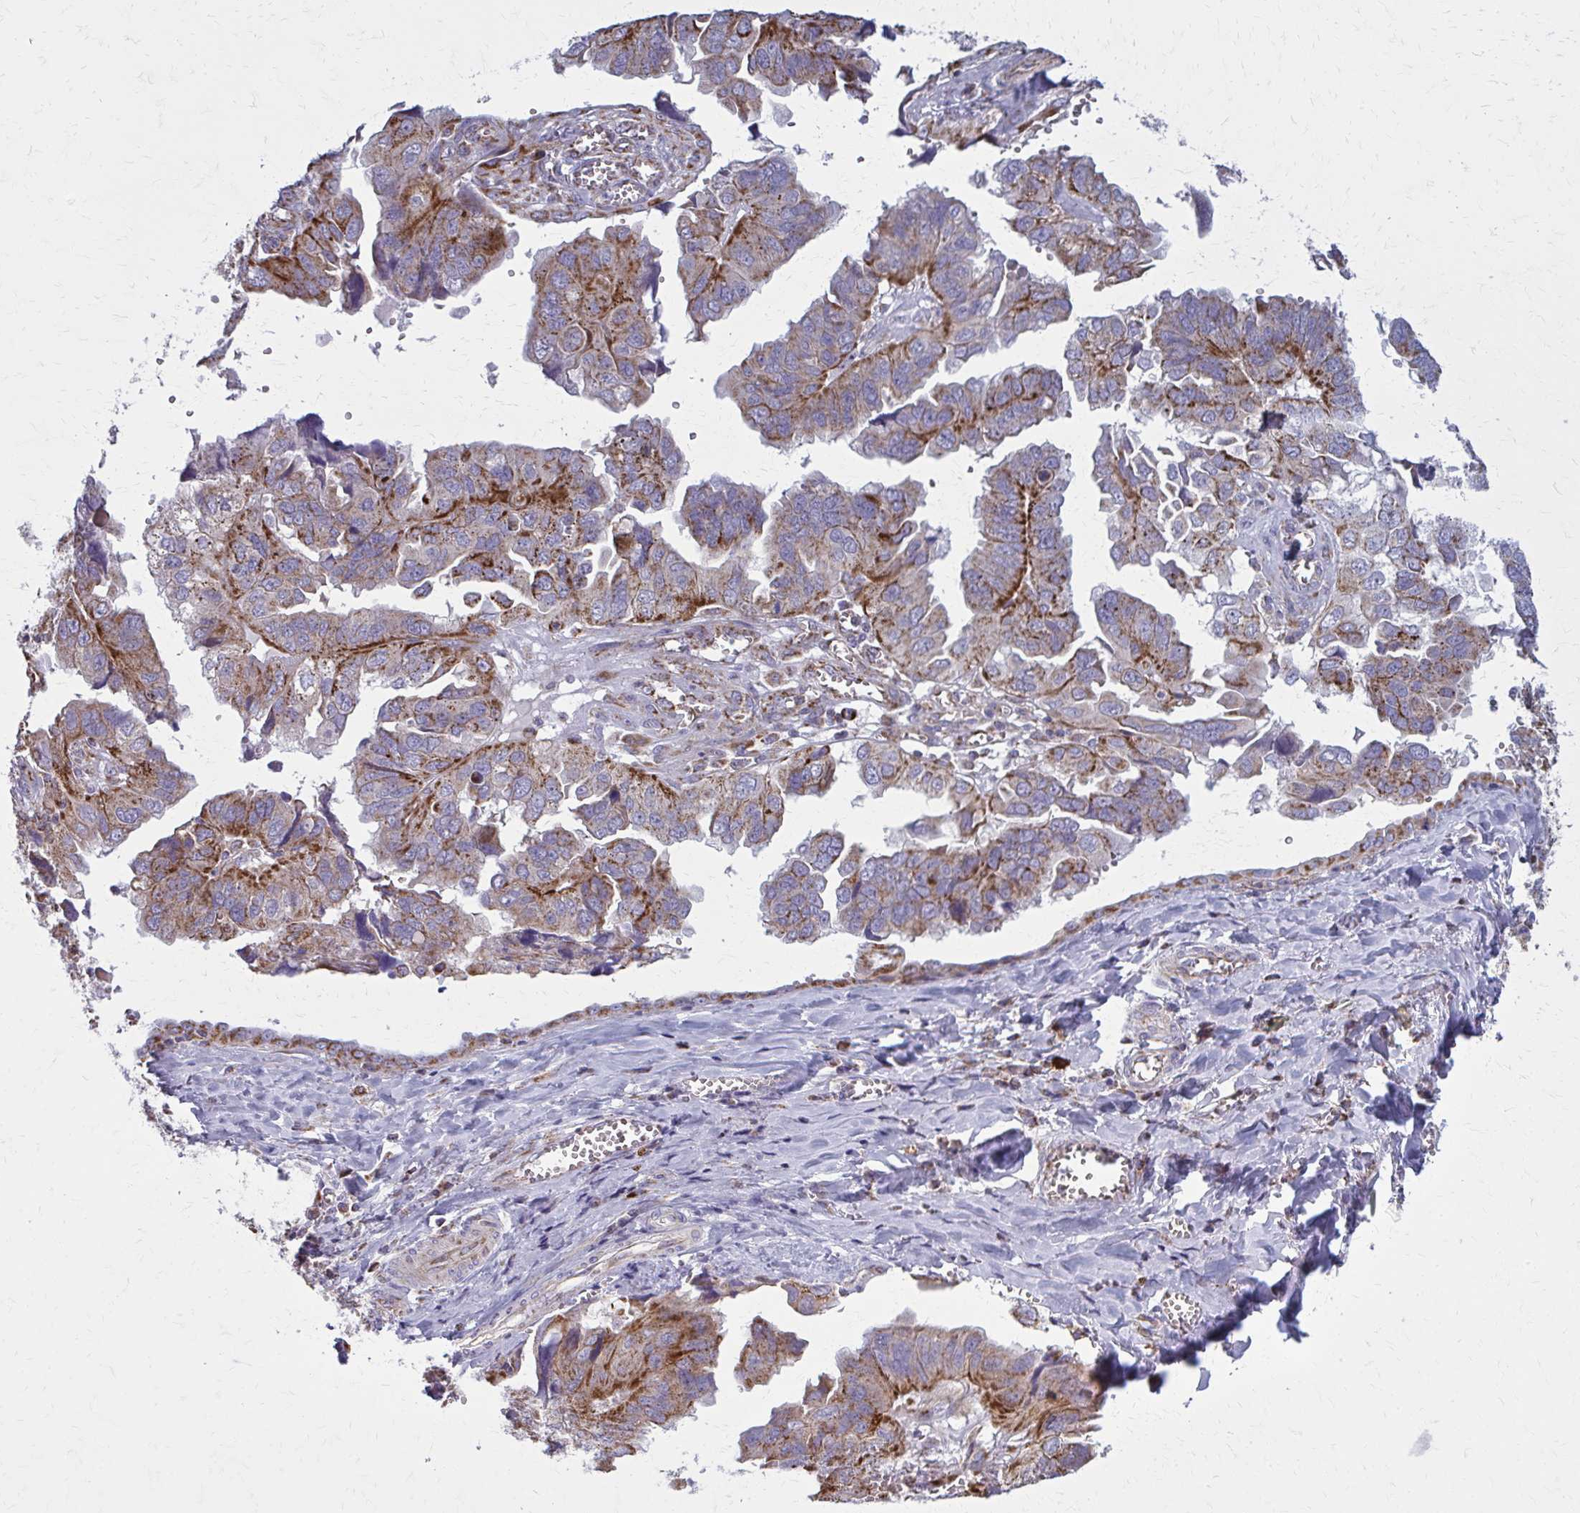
{"staining": {"intensity": "moderate", "quantity": ">75%", "location": "cytoplasmic/membranous"}, "tissue": "ovarian cancer", "cell_type": "Tumor cells", "image_type": "cancer", "snomed": [{"axis": "morphology", "description": "Cystadenocarcinoma, serous, NOS"}, {"axis": "topography", "description": "Ovary"}], "caption": "Ovarian cancer stained for a protein demonstrates moderate cytoplasmic/membranous positivity in tumor cells.", "gene": "TVP23A", "patient": {"sex": "female", "age": 79}}